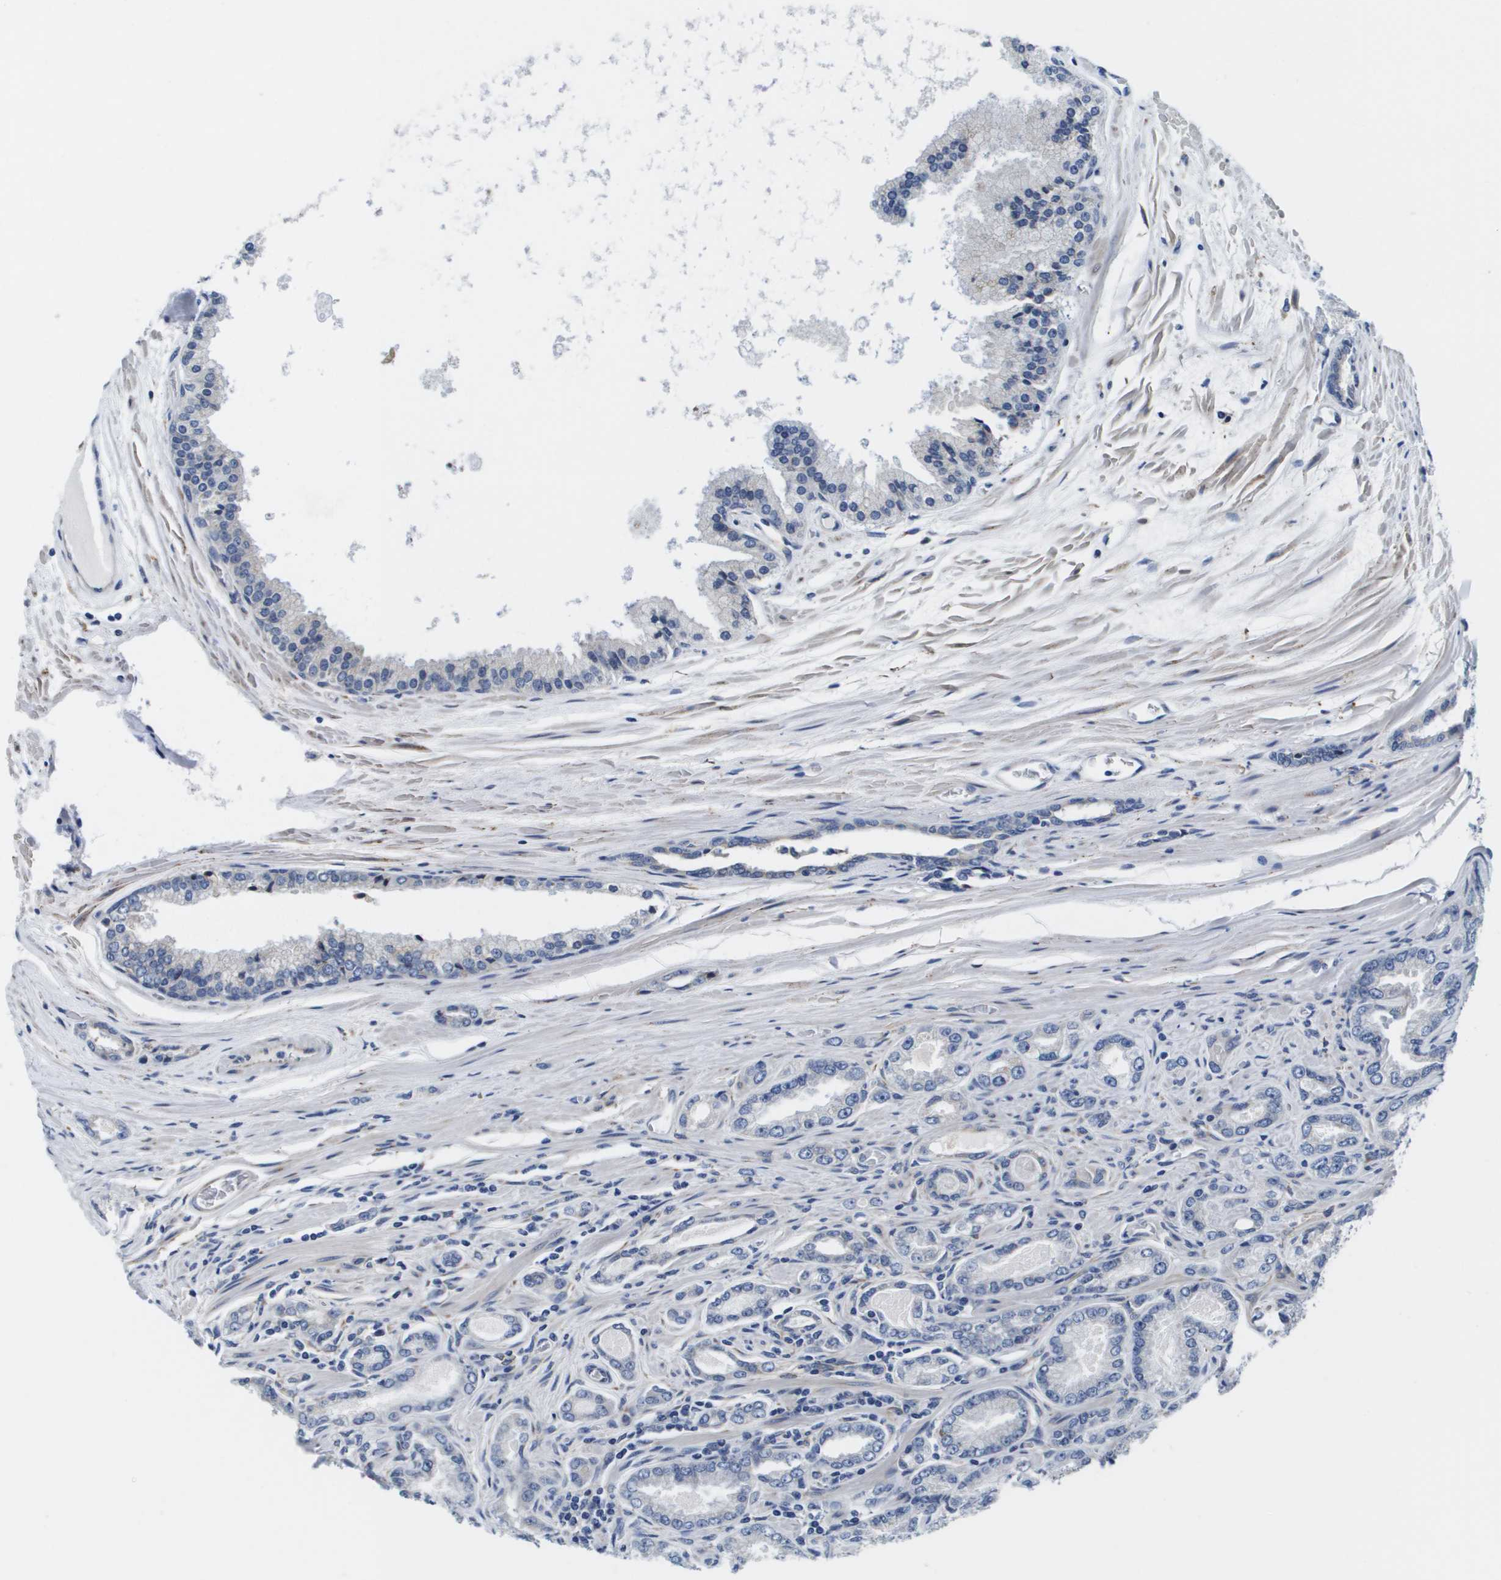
{"staining": {"intensity": "negative", "quantity": "none", "location": "none"}, "tissue": "prostate cancer", "cell_type": "Tumor cells", "image_type": "cancer", "snomed": [{"axis": "morphology", "description": "Adenocarcinoma, High grade"}, {"axis": "topography", "description": "Prostate"}], "caption": "An image of high-grade adenocarcinoma (prostate) stained for a protein displays no brown staining in tumor cells.", "gene": "ST3GAL2", "patient": {"sex": "male", "age": 65}}